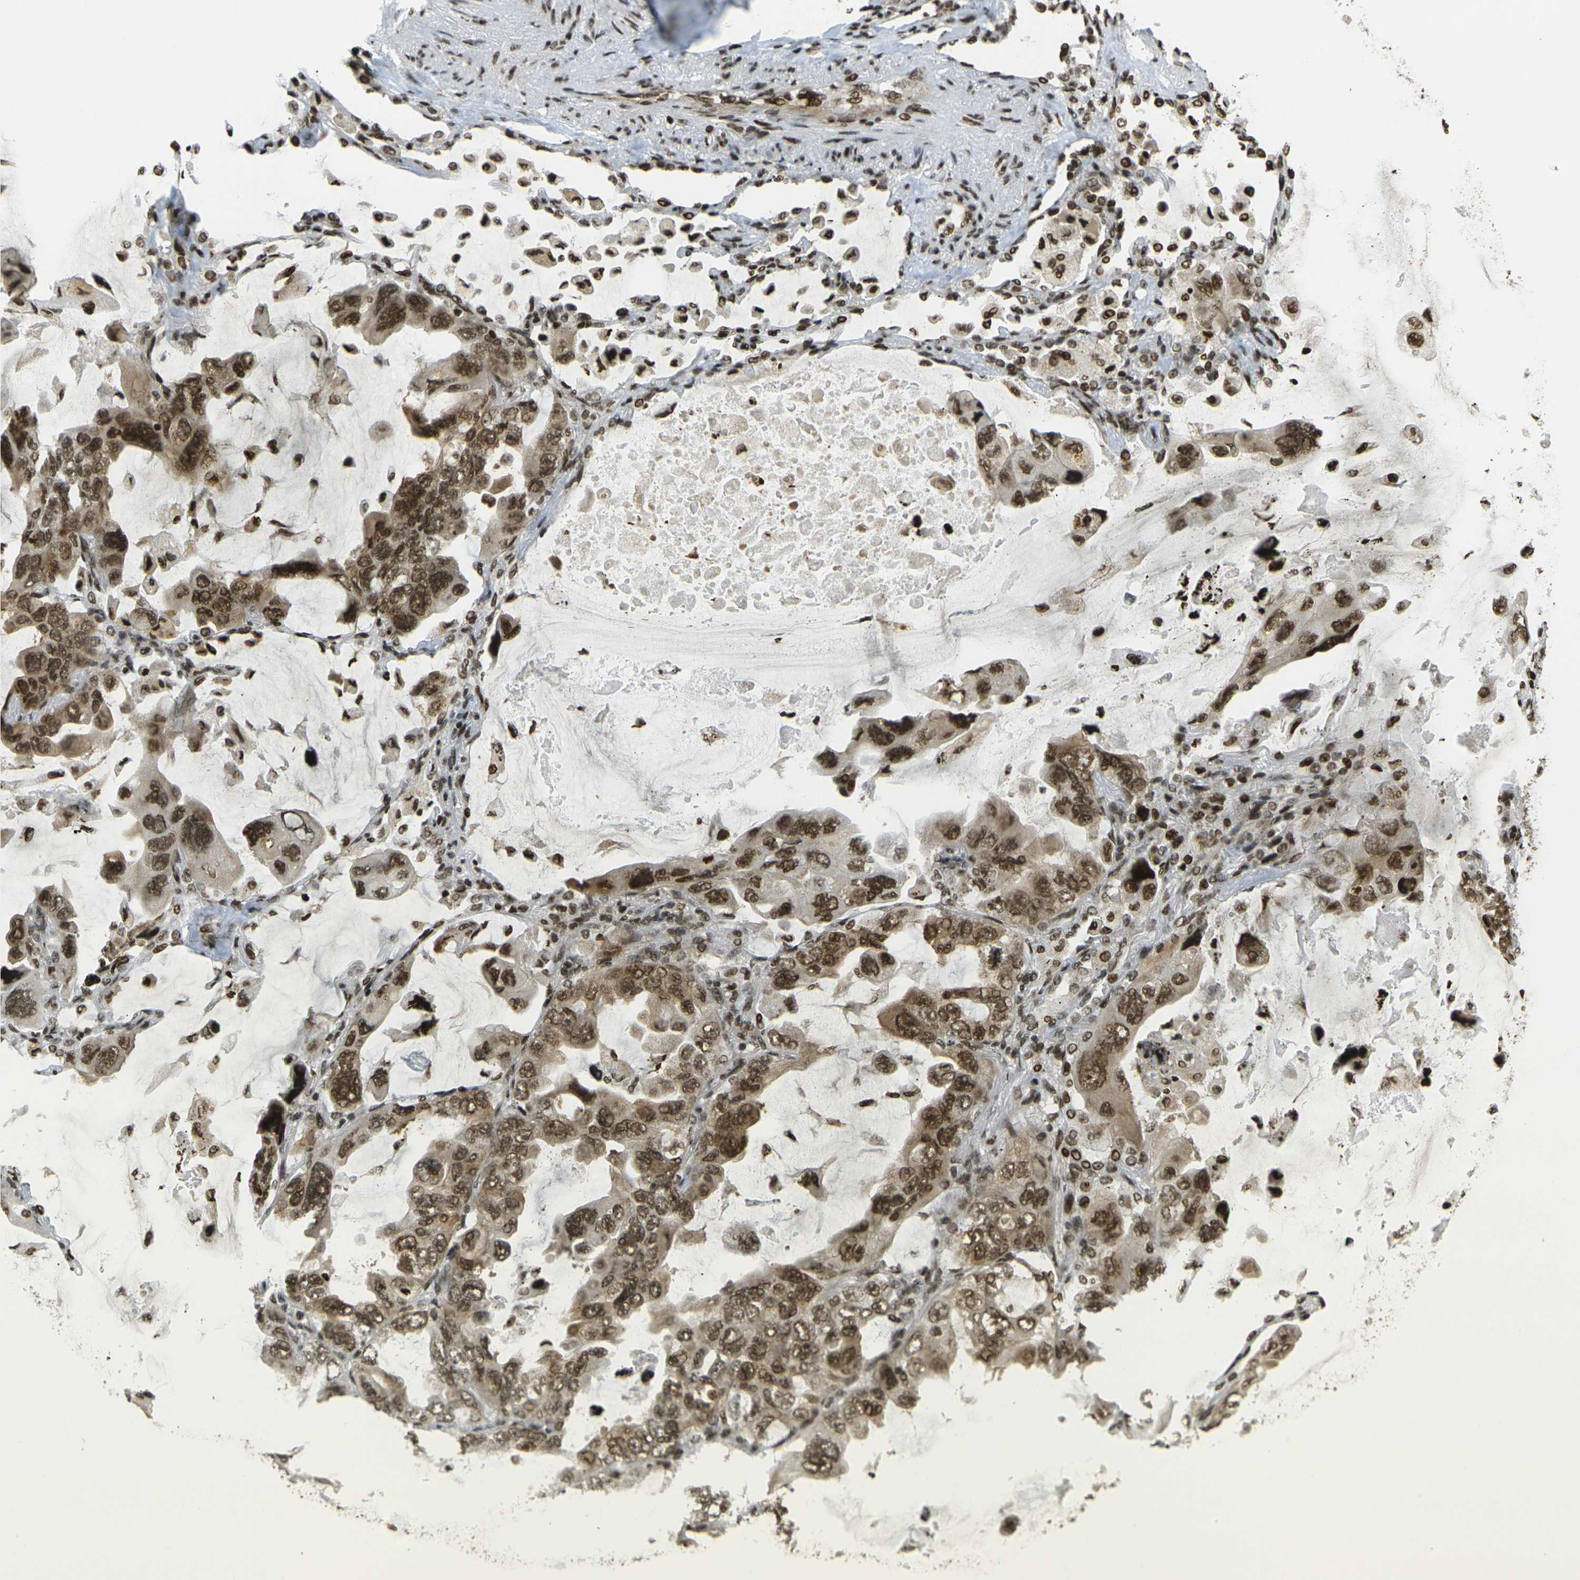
{"staining": {"intensity": "moderate", "quantity": ">75%", "location": "cytoplasmic/membranous,nuclear"}, "tissue": "lung cancer", "cell_type": "Tumor cells", "image_type": "cancer", "snomed": [{"axis": "morphology", "description": "Squamous cell carcinoma, NOS"}, {"axis": "topography", "description": "Lung"}], "caption": "Lung cancer (squamous cell carcinoma) stained for a protein shows moderate cytoplasmic/membranous and nuclear positivity in tumor cells.", "gene": "RUVBL2", "patient": {"sex": "female", "age": 73}}